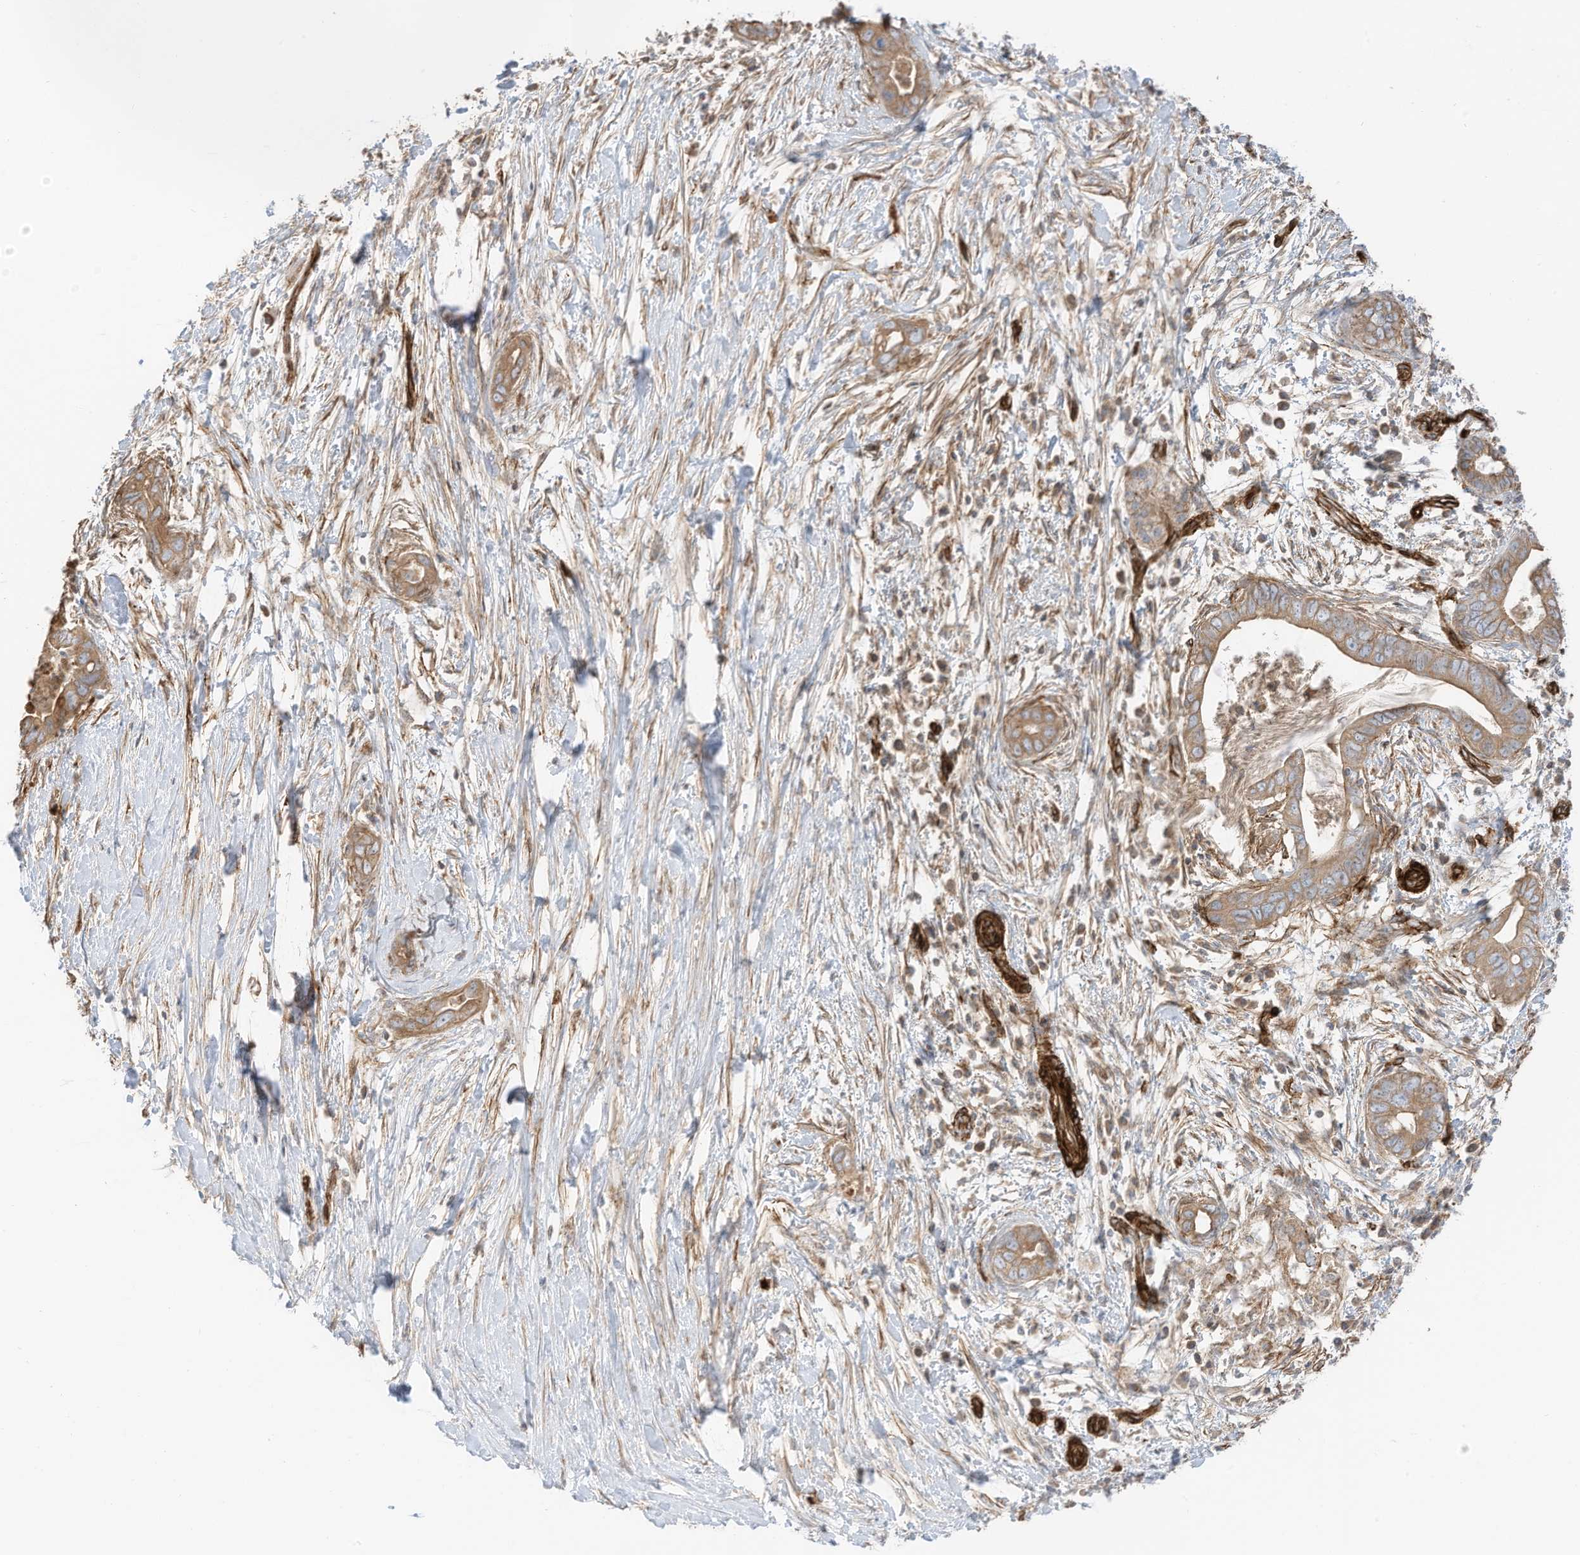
{"staining": {"intensity": "moderate", "quantity": ">75%", "location": "cytoplasmic/membranous"}, "tissue": "pancreatic cancer", "cell_type": "Tumor cells", "image_type": "cancer", "snomed": [{"axis": "morphology", "description": "Adenocarcinoma, NOS"}, {"axis": "topography", "description": "Pancreas"}], "caption": "An immunohistochemistry (IHC) photomicrograph of tumor tissue is shown. Protein staining in brown highlights moderate cytoplasmic/membranous positivity in adenocarcinoma (pancreatic) within tumor cells.", "gene": "ABCB7", "patient": {"sex": "male", "age": 75}}